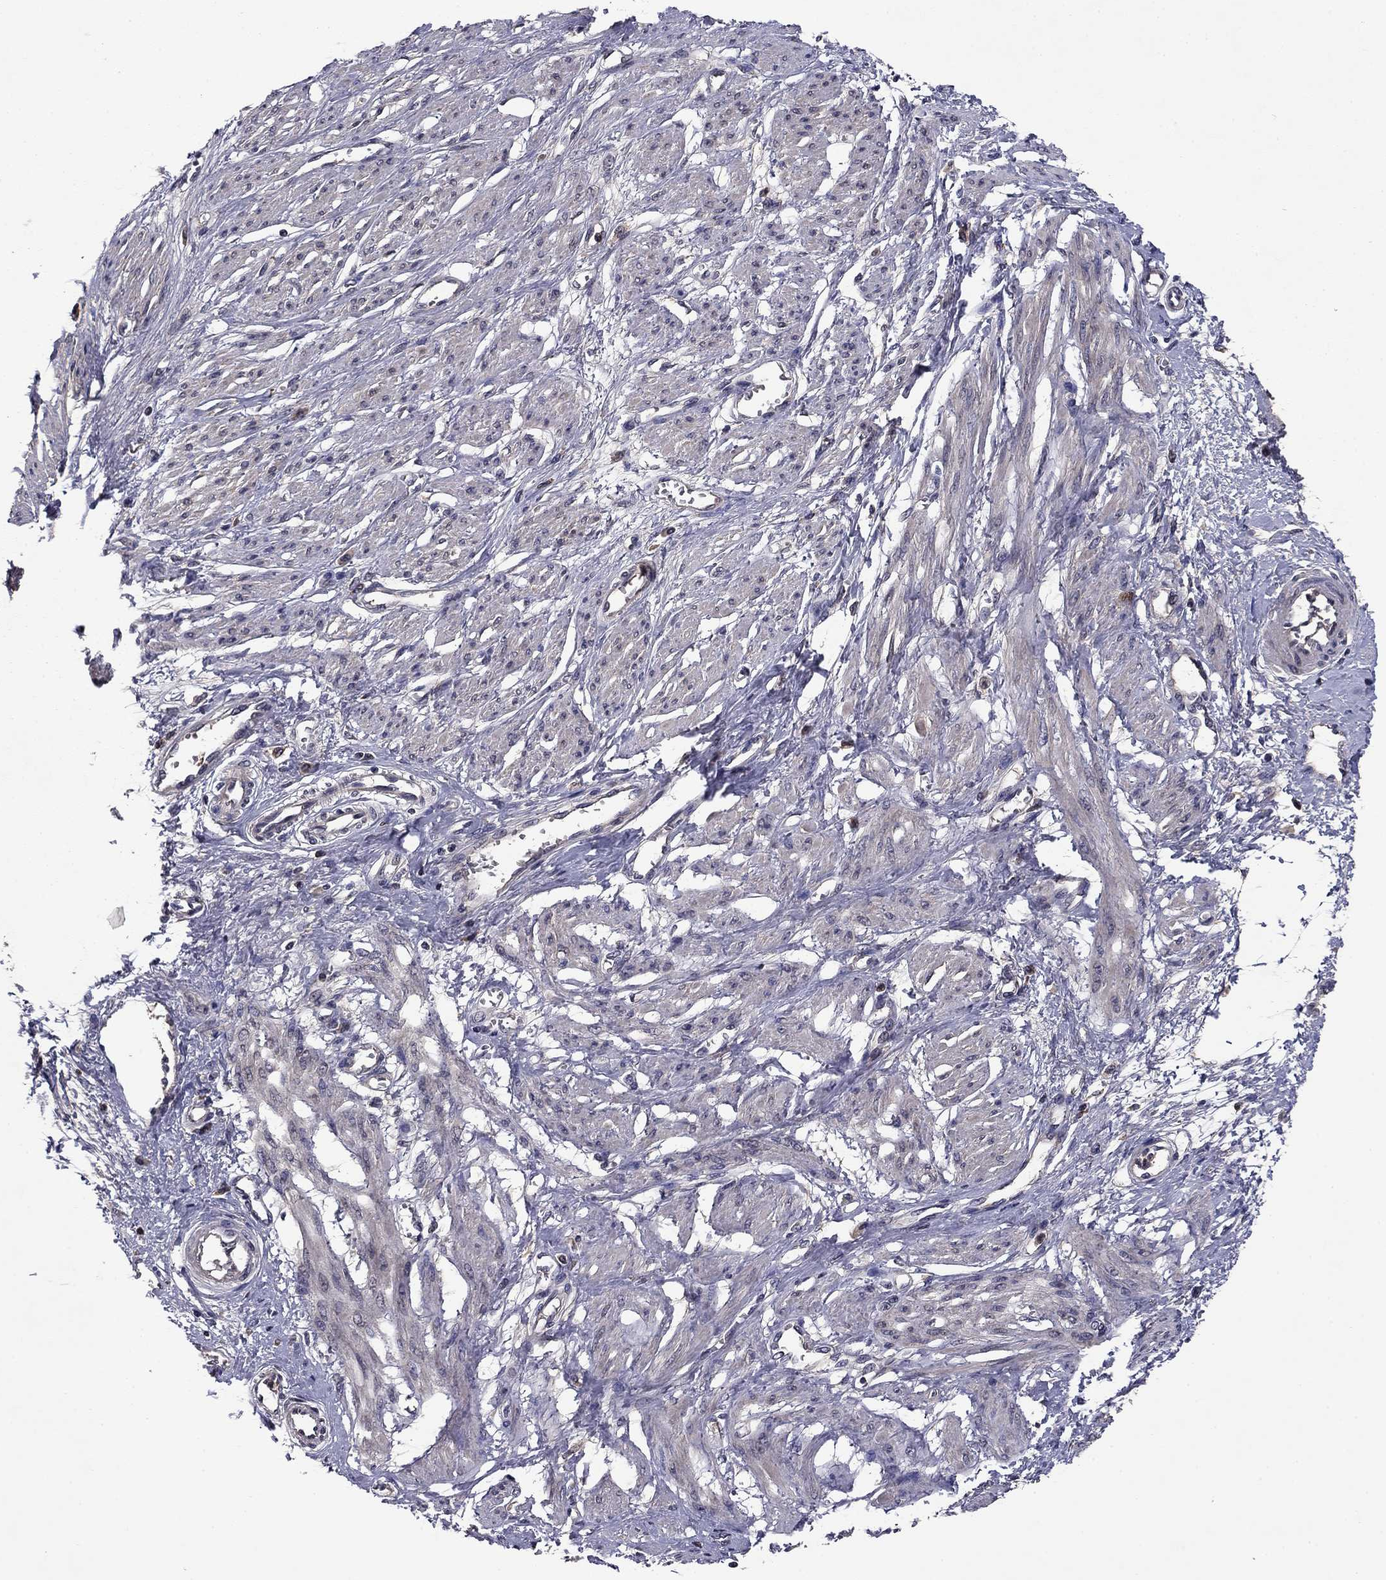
{"staining": {"intensity": "negative", "quantity": "none", "location": "none"}, "tissue": "smooth muscle", "cell_type": "Smooth muscle cells", "image_type": "normal", "snomed": [{"axis": "morphology", "description": "Normal tissue, NOS"}, {"axis": "topography", "description": "Smooth muscle"}, {"axis": "topography", "description": "Uterus"}], "caption": "This is an IHC histopathology image of unremarkable human smooth muscle. There is no positivity in smooth muscle cells.", "gene": "PROS1", "patient": {"sex": "female", "age": 39}}